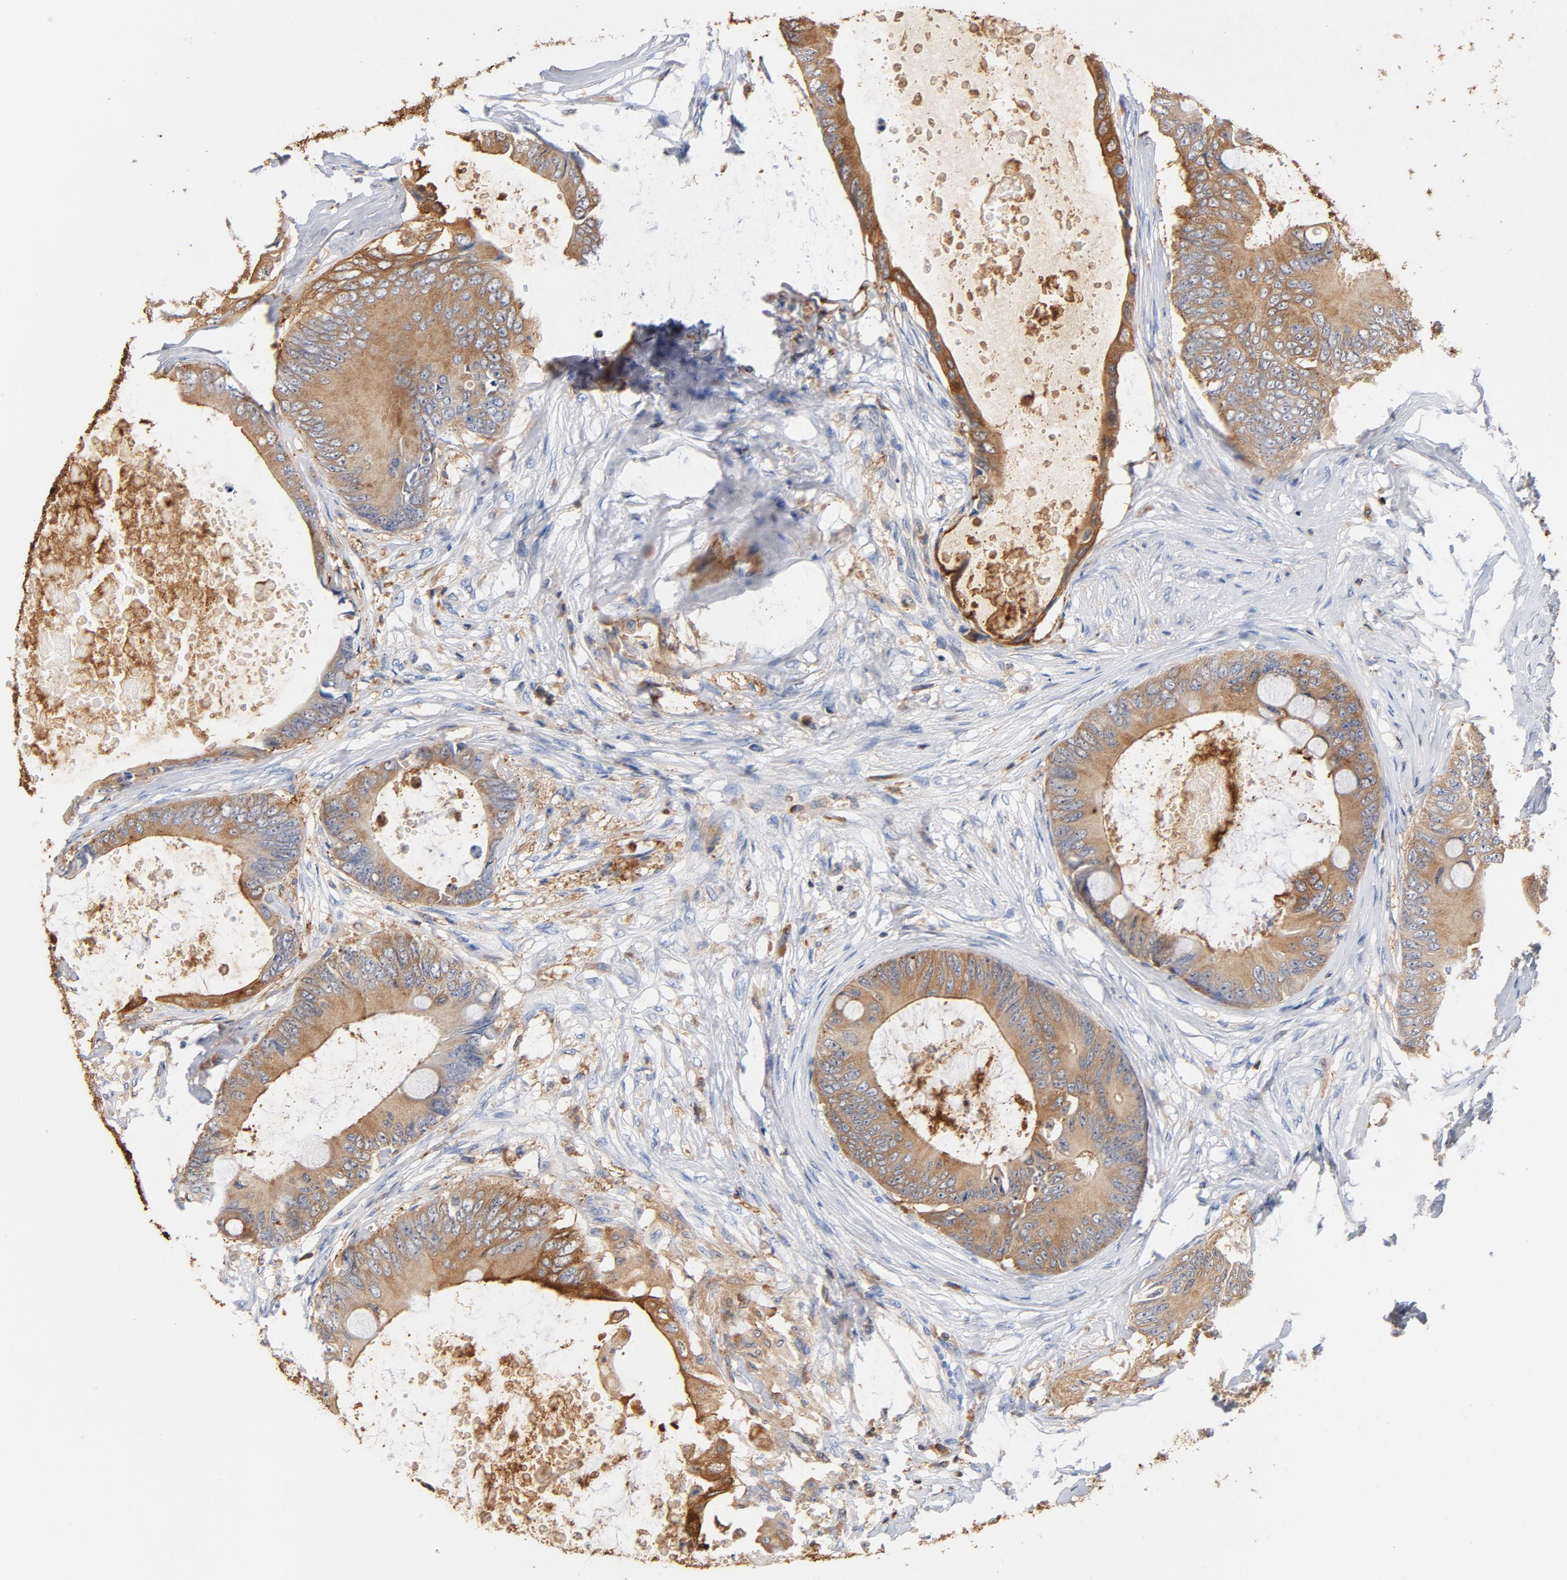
{"staining": {"intensity": "weak", "quantity": ">75%", "location": "cytoplasmic/membranous"}, "tissue": "colorectal cancer", "cell_type": "Tumor cells", "image_type": "cancer", "snomed": [{"axis": "morphology", "description": "Normal tissue, NOS"}, {"axis": "morphology", "description": "Adenocarcinoma, NOS"}, {"axis": "topography", "description": "Rectum"}, {"axis": "topography", "description": "Peripheral nerve tissue"}], "caption": "Weak cytoplasmic/membranous positivity is identified in approximately >75% of tumor cells in adenocarcinoma (colorectal). (brown staining indicates protein expression, while blue staining denotes nuclei).", "gene": "EZR", "patient": {"sex": "female", "age": 77}}